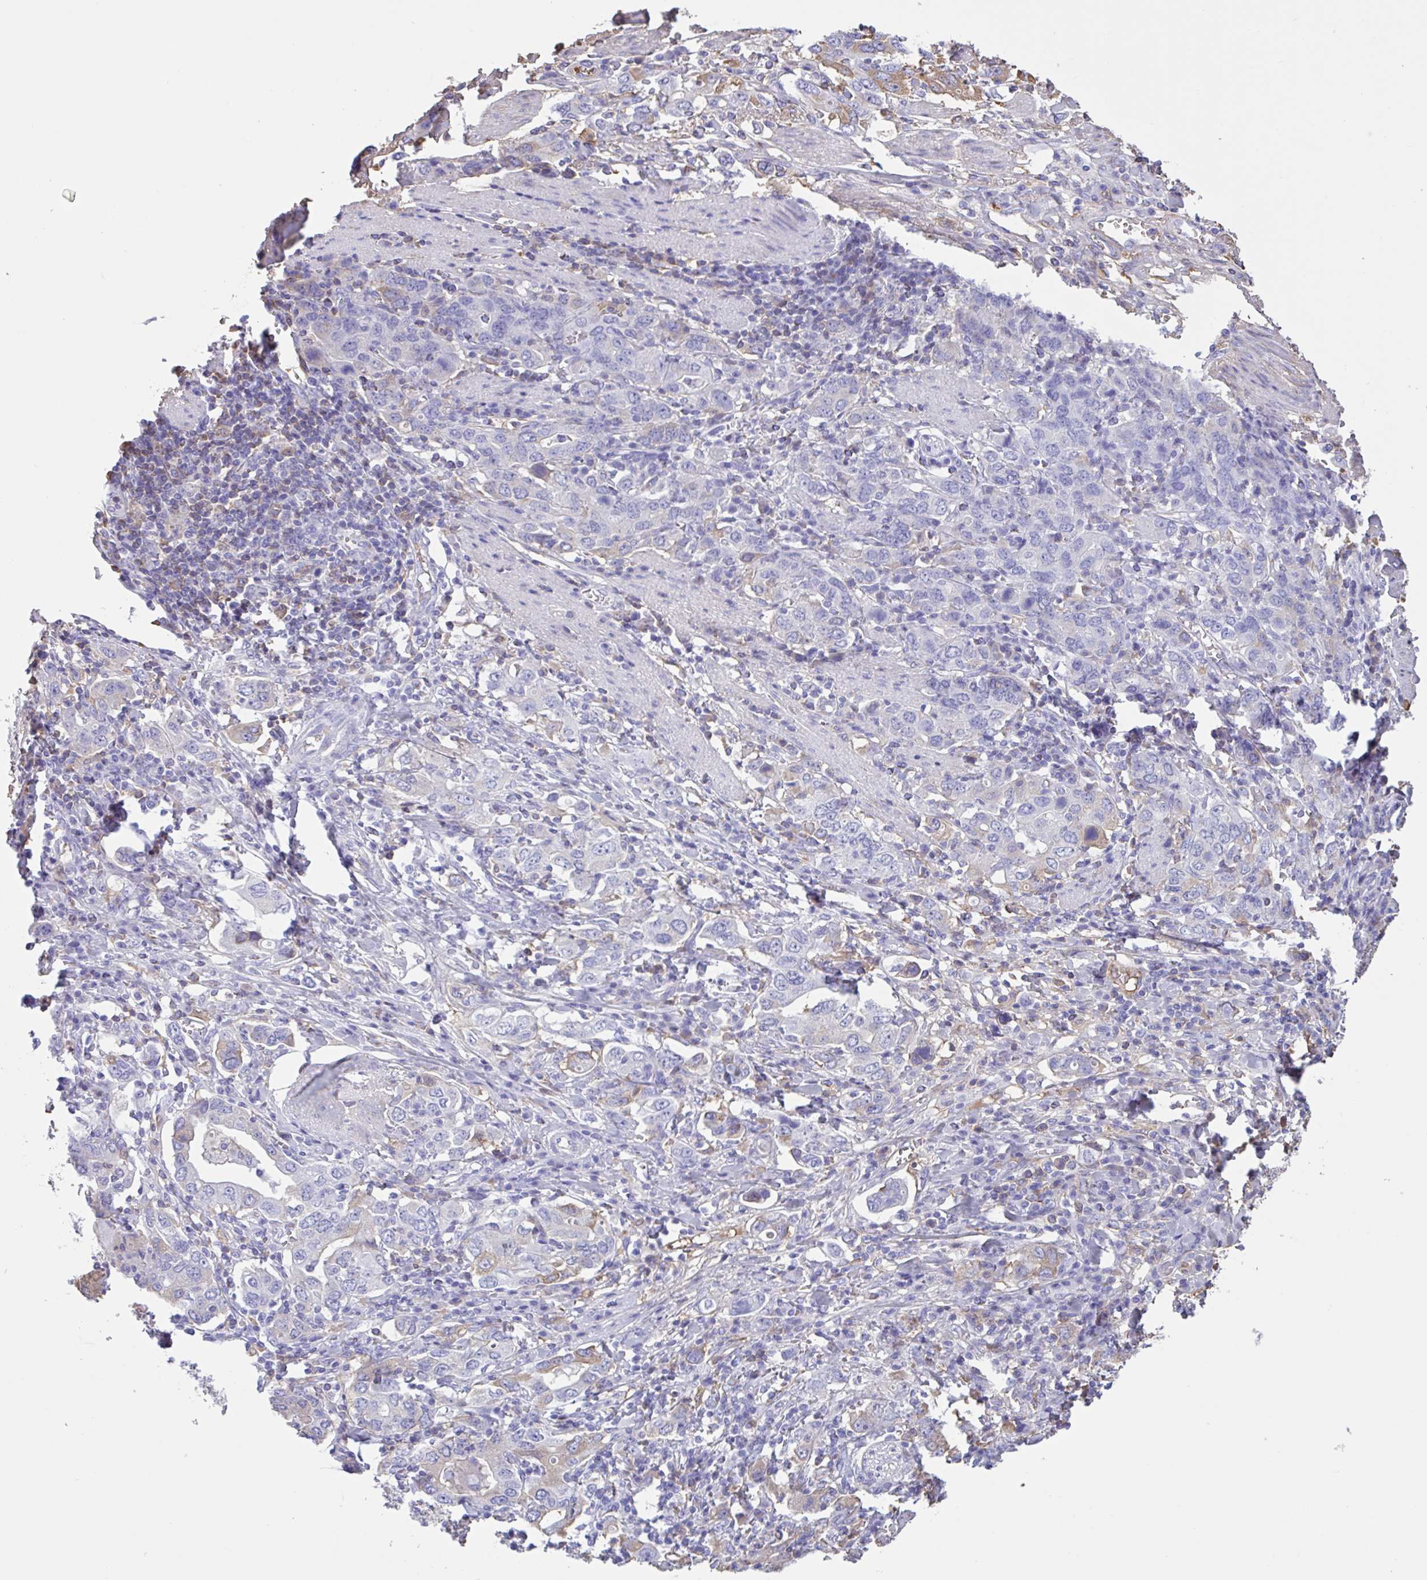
{"staining": {"intensity": "moderate", "quantity": "<25%", "location": "cytoplasmic/membranous"}, "tissue": "stomach cancer", "cell_type": "Tumor cells", "image_type": "cancer", "snomed": [{"axis": "morphology", "description": "Adenocarcinoma, NOS"}, {"axis": "topography", "description": "Stomach, upper"}, {"axis": "topography", "description": "Stomach"}], "caption": "A micrograph of human stomach adenocarcinoma stained for a protein reveals moderate cytoplasmic/membranous brown staining in tumor cells.", "gene": "LARGE2", "patient": {"sex": "male", "age": 62}}